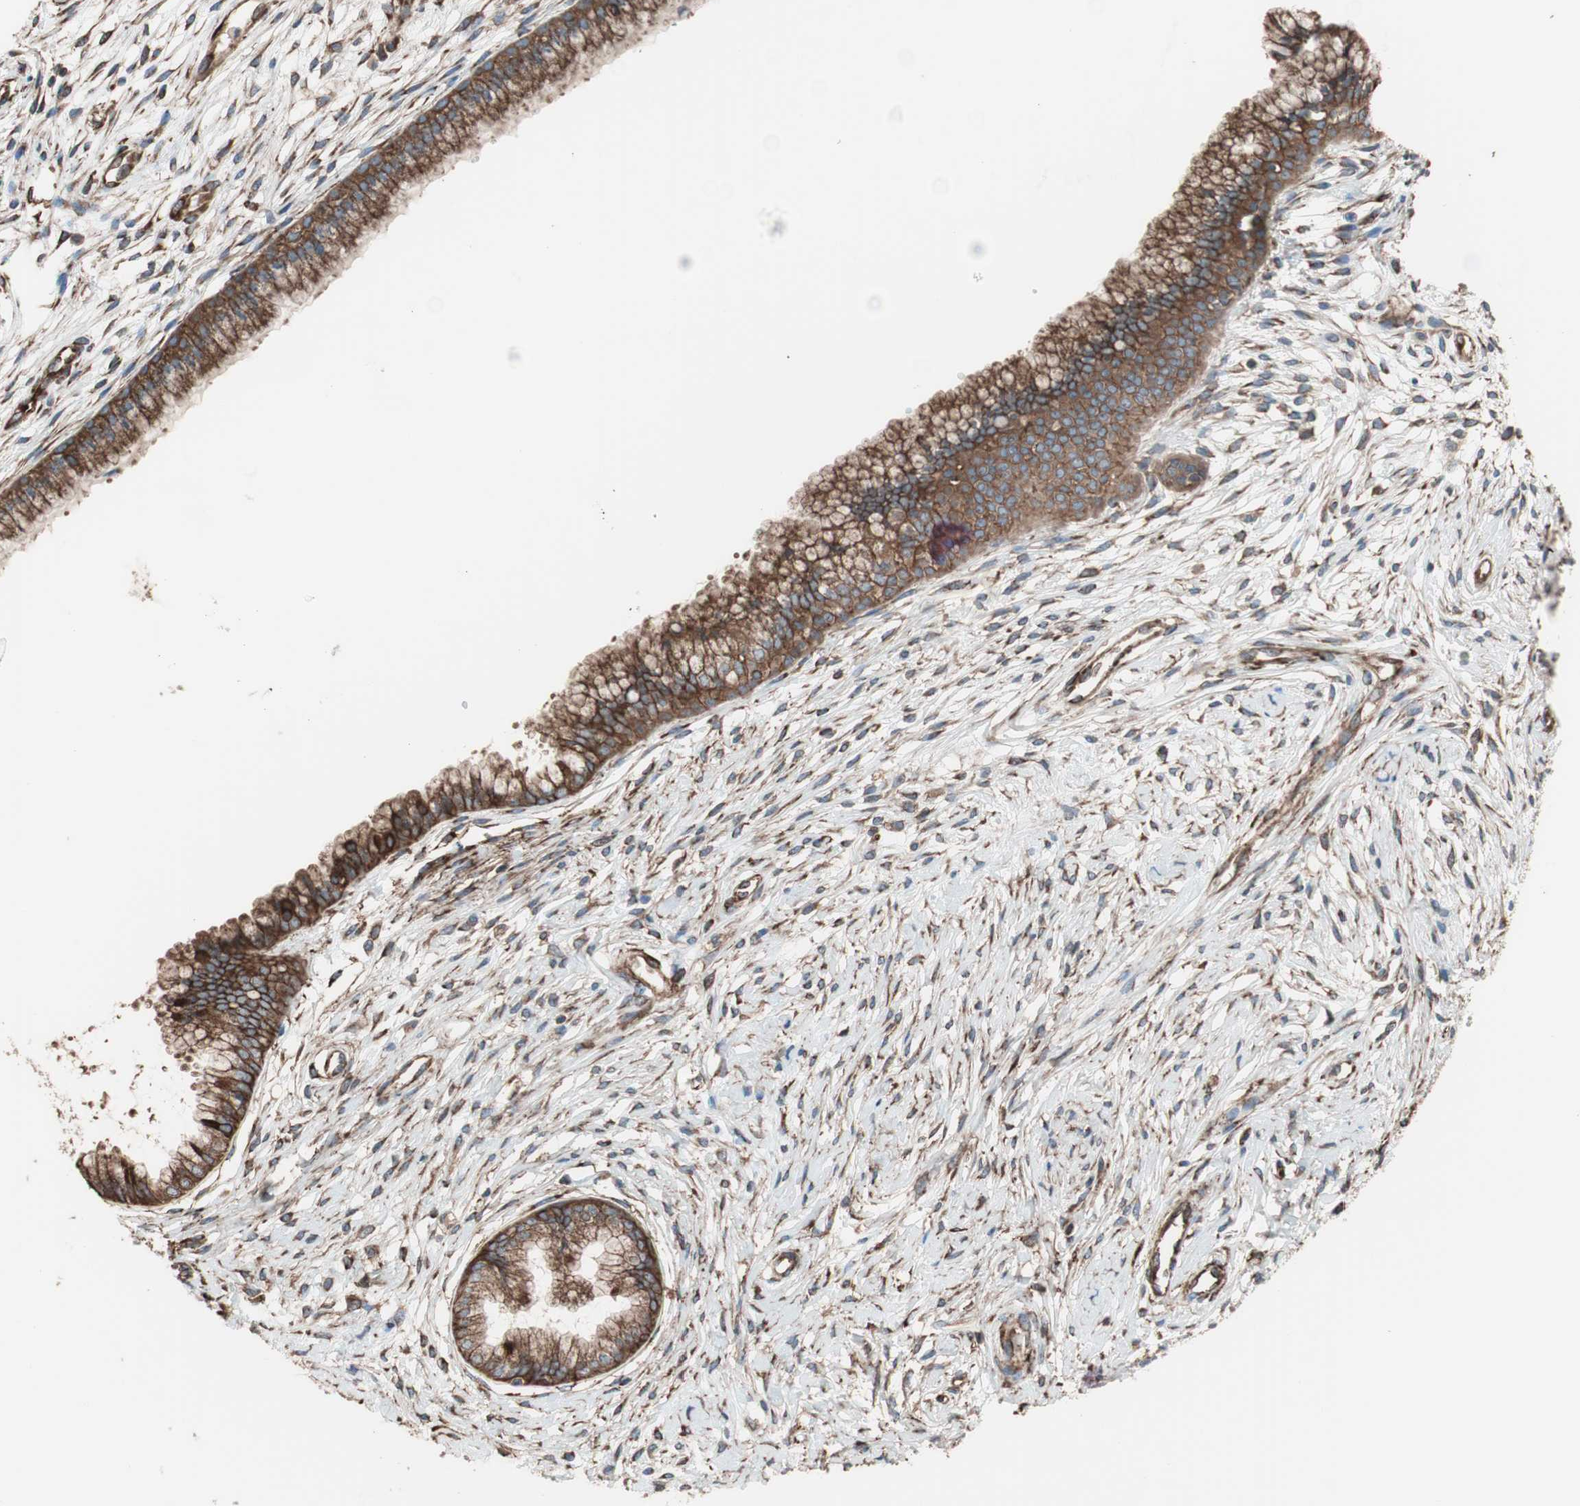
{"staining": {"intensity": "strong", "quantity": ">75%", "location": "cytoplasmic/membranous"}, "tissue": "cervix", "cell_type": "Glandular cells", "image_type": "normal", "snomed": [{"axis": "morphology", "description": "Normal tissue, NOS"}, {"axis": "topography", "description": "Cervix"}], "caption": "The histopathology image displays immunohistochemical staining of benign cervix. There is strong cytoplasmic/membranous expression is seen in approximately >75% of glandular cells.", "gene": "GPSM2", "patient": {"sex": "female", "age": 39}}